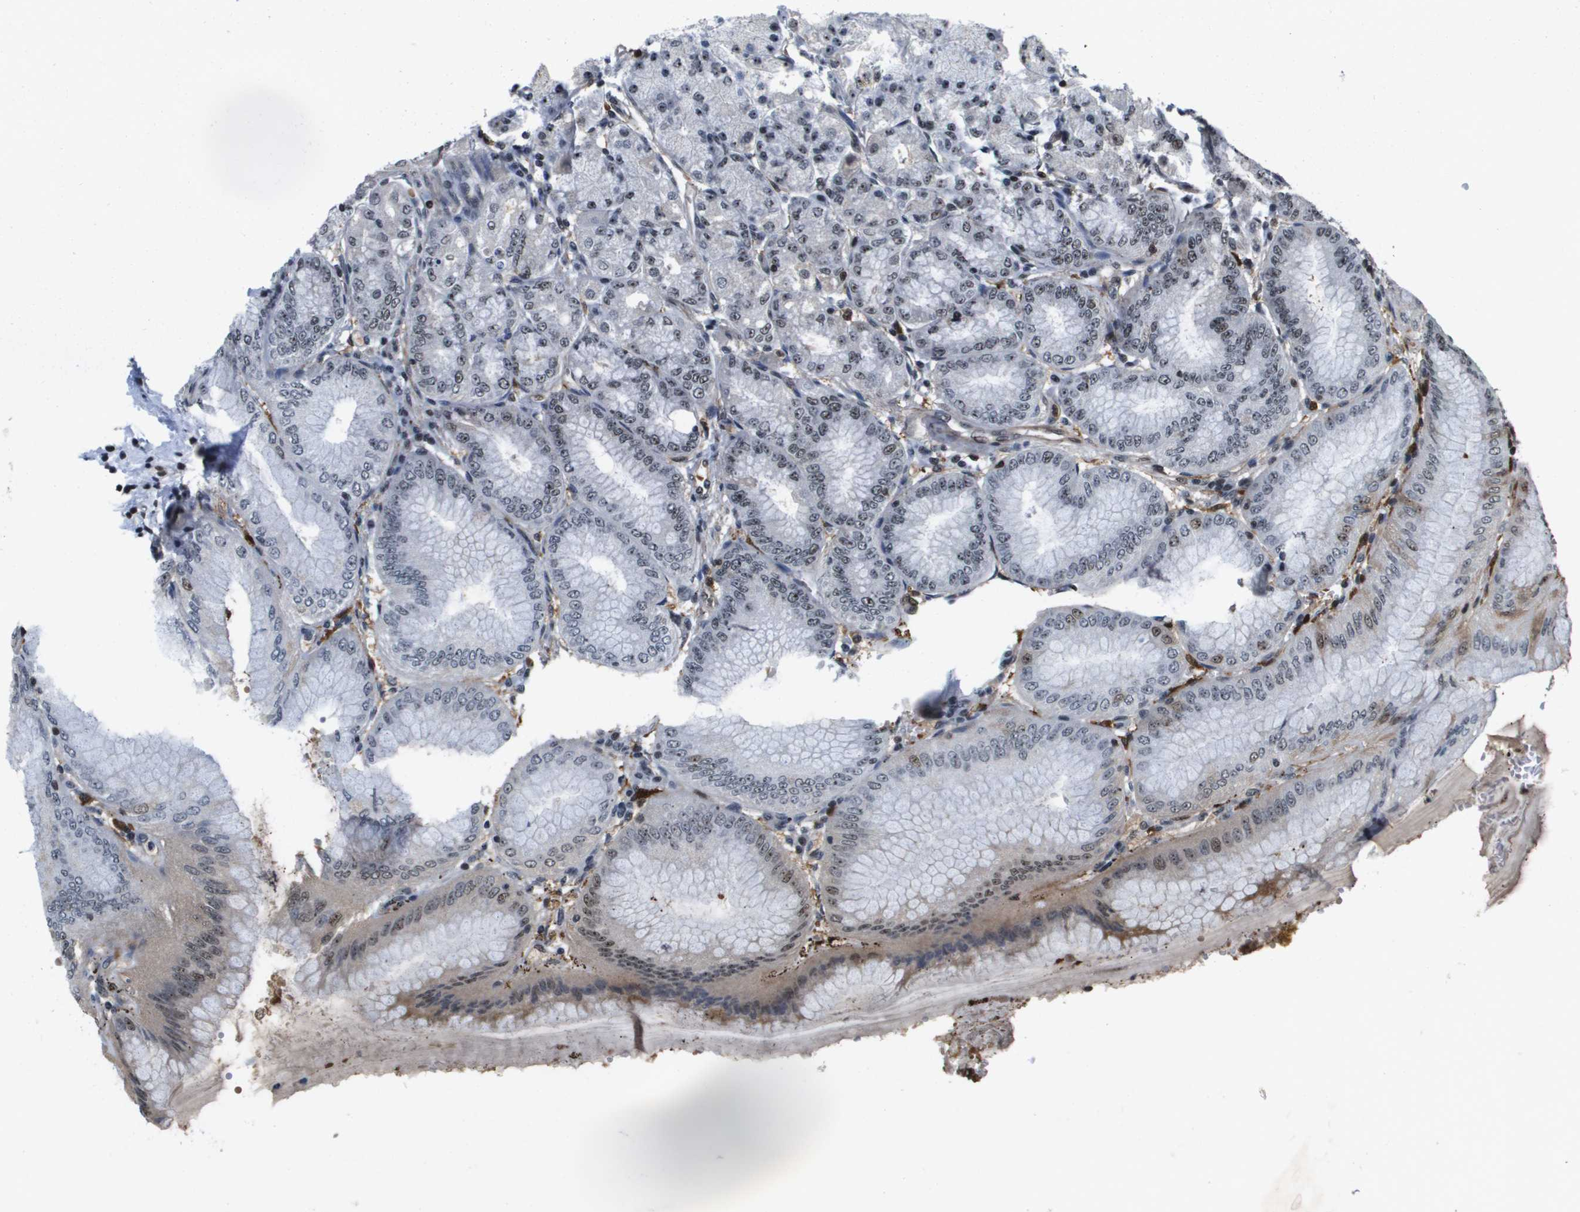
{"staining": {"intensity": "strong", "quantity": "25%-75%", "location": "nuclear"}, "tissue": "stomach", "cell_type": "Glandular cells", "image_type": "normal", "snomed": [{"axis": "morphology", "description": "Normal tissue, NOS"}, {"axis": "topography", "description": "Stomach, lower"}], "caption": "High-power microscopy captured an immunohistochemistry image of benign stomach, revealing strong nuclear positivity in approximately 25%-75% of glandular cells. Immunohistochemistry (ihc) stains the protein in brown and the nuclei are stained blue.", "gene": "EP400", "patient": {"sex": "male", "age": 71}}